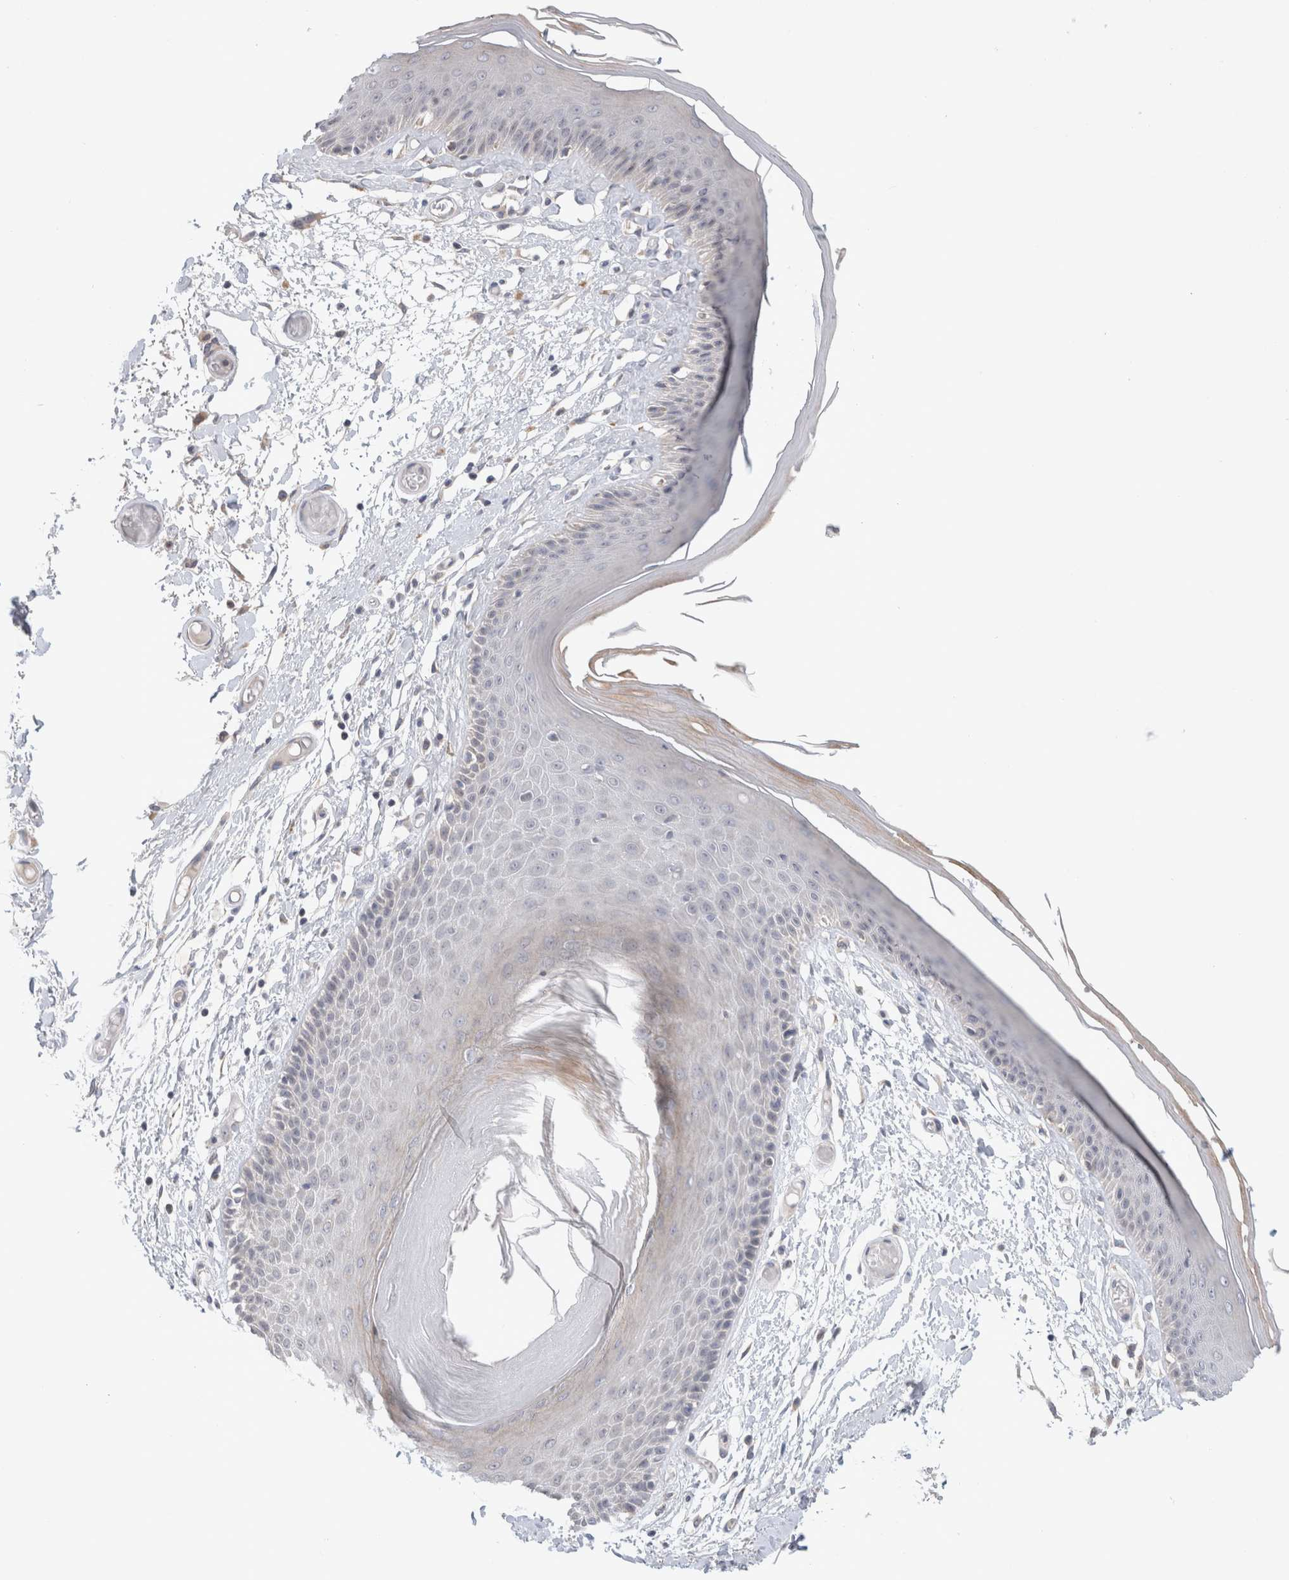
{"staining": {"intensity": "weak", "quantity": "<25%", "location": "cytoplasmic/membranous"}, "tissue": "skin", "cell_type": "Epidermal cells", "image_type": "normal", "snomed": [{"axis": "morphology", "description": "Normal tissue, NOS"}, {"axis": "topography", "description": "Vulva"}], "caption": "Normal skin was stained to show a protein in brown. There is no significant expression in epidermal cells. (DAB (3,3'-diaminobenzidine) immunohistochemistry (IHC) with hematoxylin counter stain).", "gene": "NEDD4L", "patient": {"sex": "female", "age": 73}}